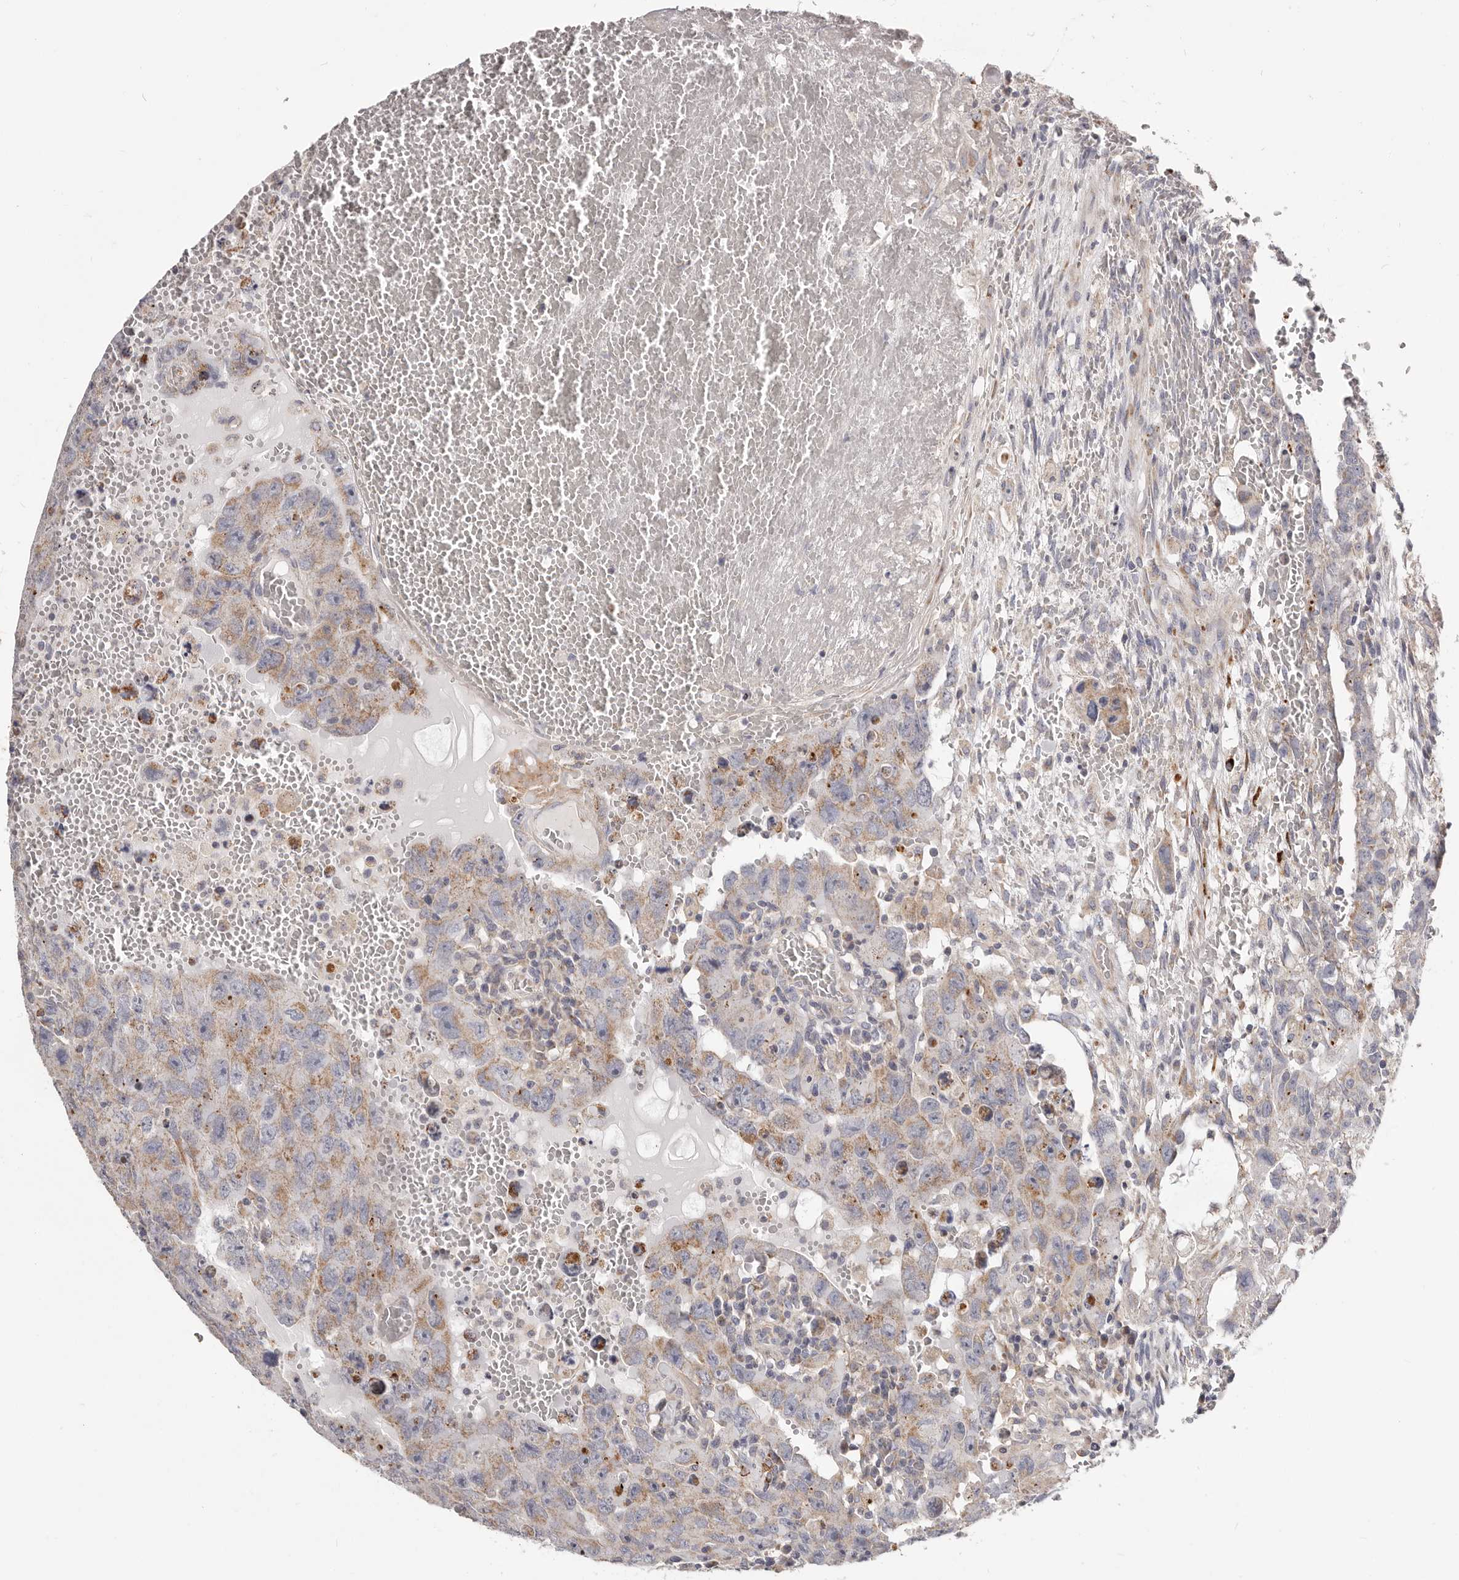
{"staining": {"intensity": "weak", "quantity": ">75%", "location": "cytoplasmic/membranous"}, "tissue": "testis cancer", "cell_type": "Tumor cells", "image_type": "cancer", "snomed": [{"axis": "morphology", "description": "Carcinoma, Embryonal, NOS"}, {"axis": "topography", "description": "Testis"}], "caption": "Human testis cancer stained with a protein marker shows weak staining in tumor cells.", "gene": "MRPS10", "patient": {"sex": "male", "age": 26}}